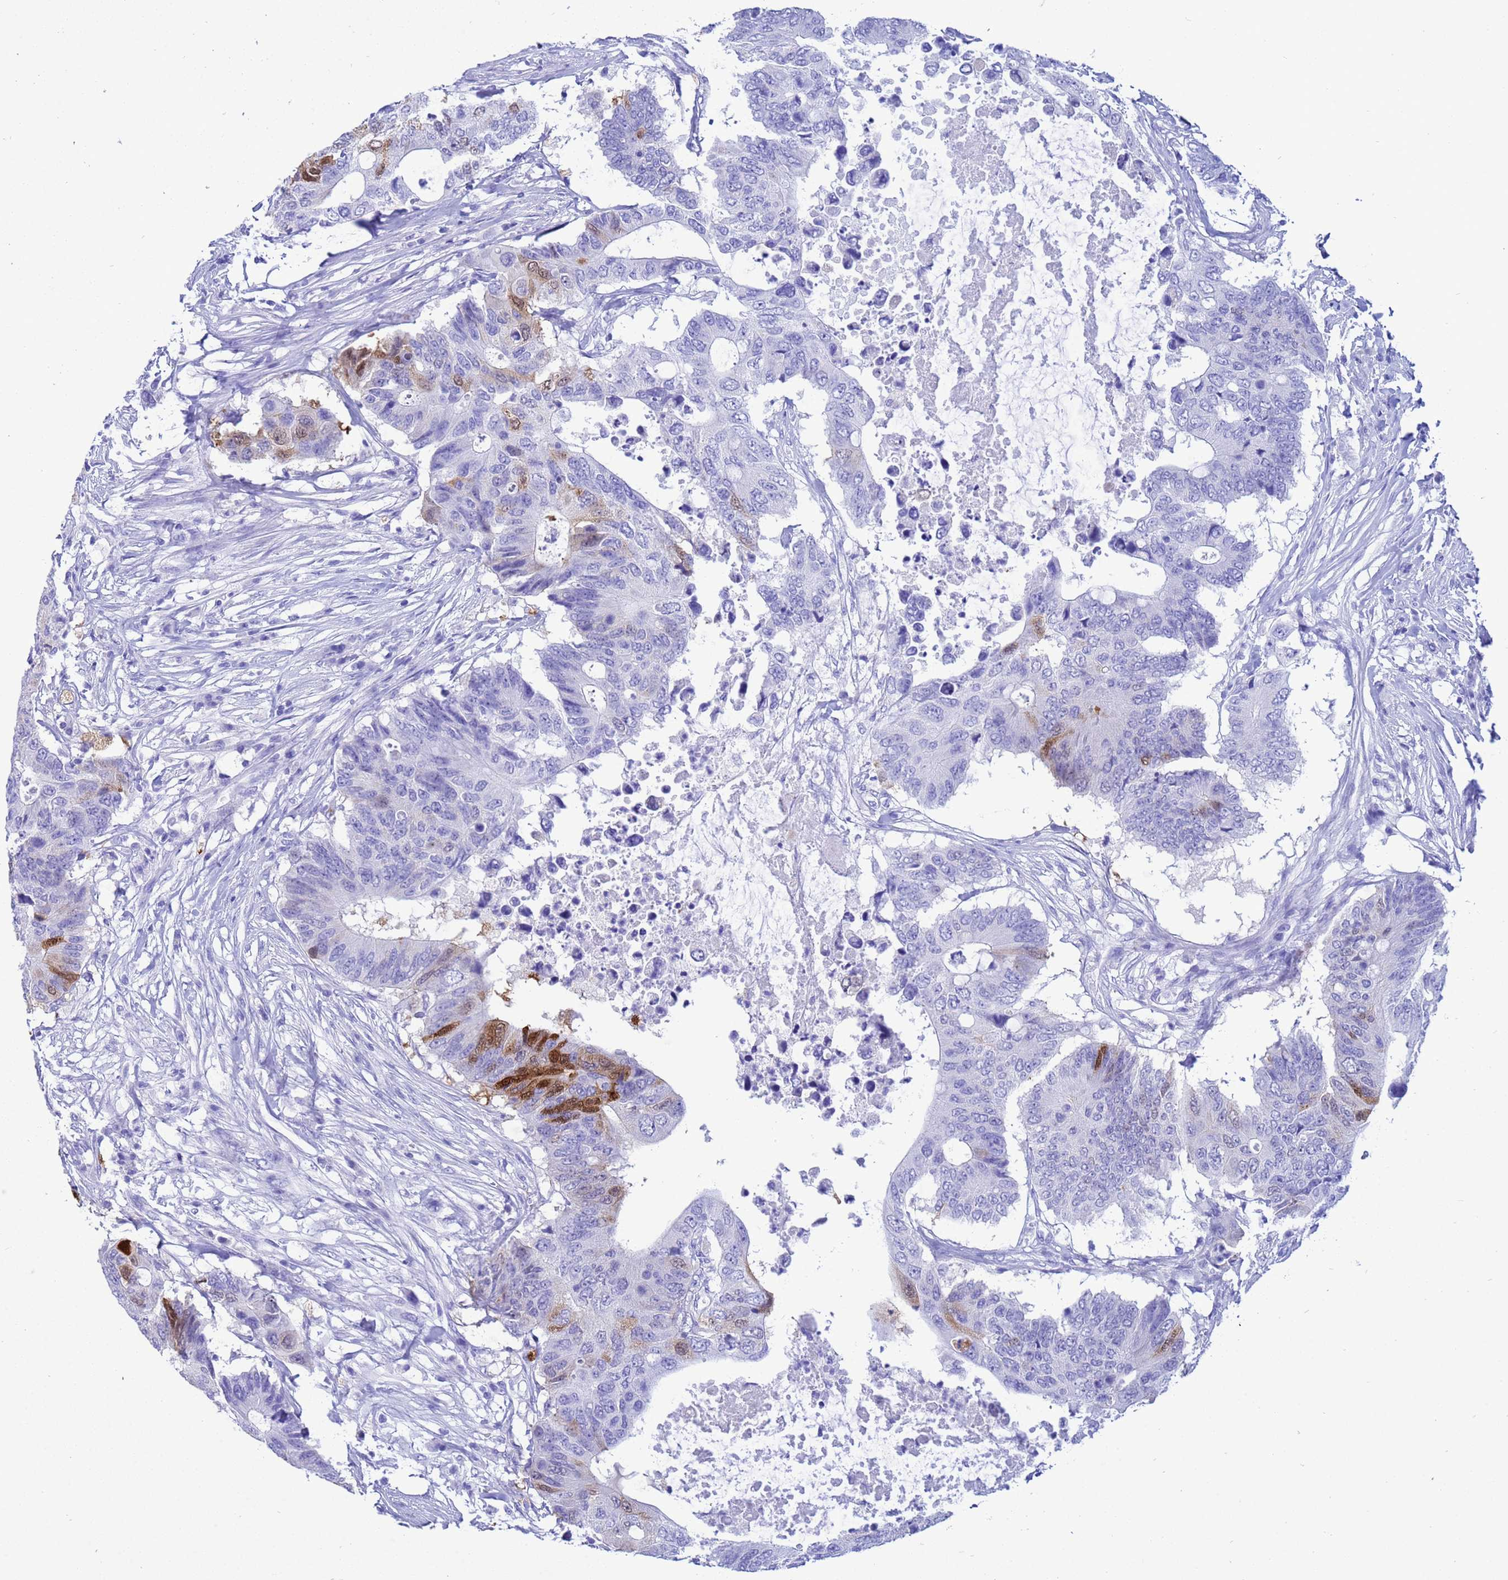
{"staining": {"intensity": "moderate", "quantity": "<25%", "location": "cytoplasmic/membranous,nuclear"}, "tissue": "colorectal cancer", "cell_type": "Tumor cells", "image_type": "cancer", "snomed": [{"axis": "morphology", "description": "Adenocarcinoma, NOS"}, {"axis": "topography", "description": "Colon"}], "caption": "Colorectal cancer stained with a protein marker shows moderate staining in tumor cells.", "gene": "AKR1C2", "patient": {"sex": "male", "age": 71}}